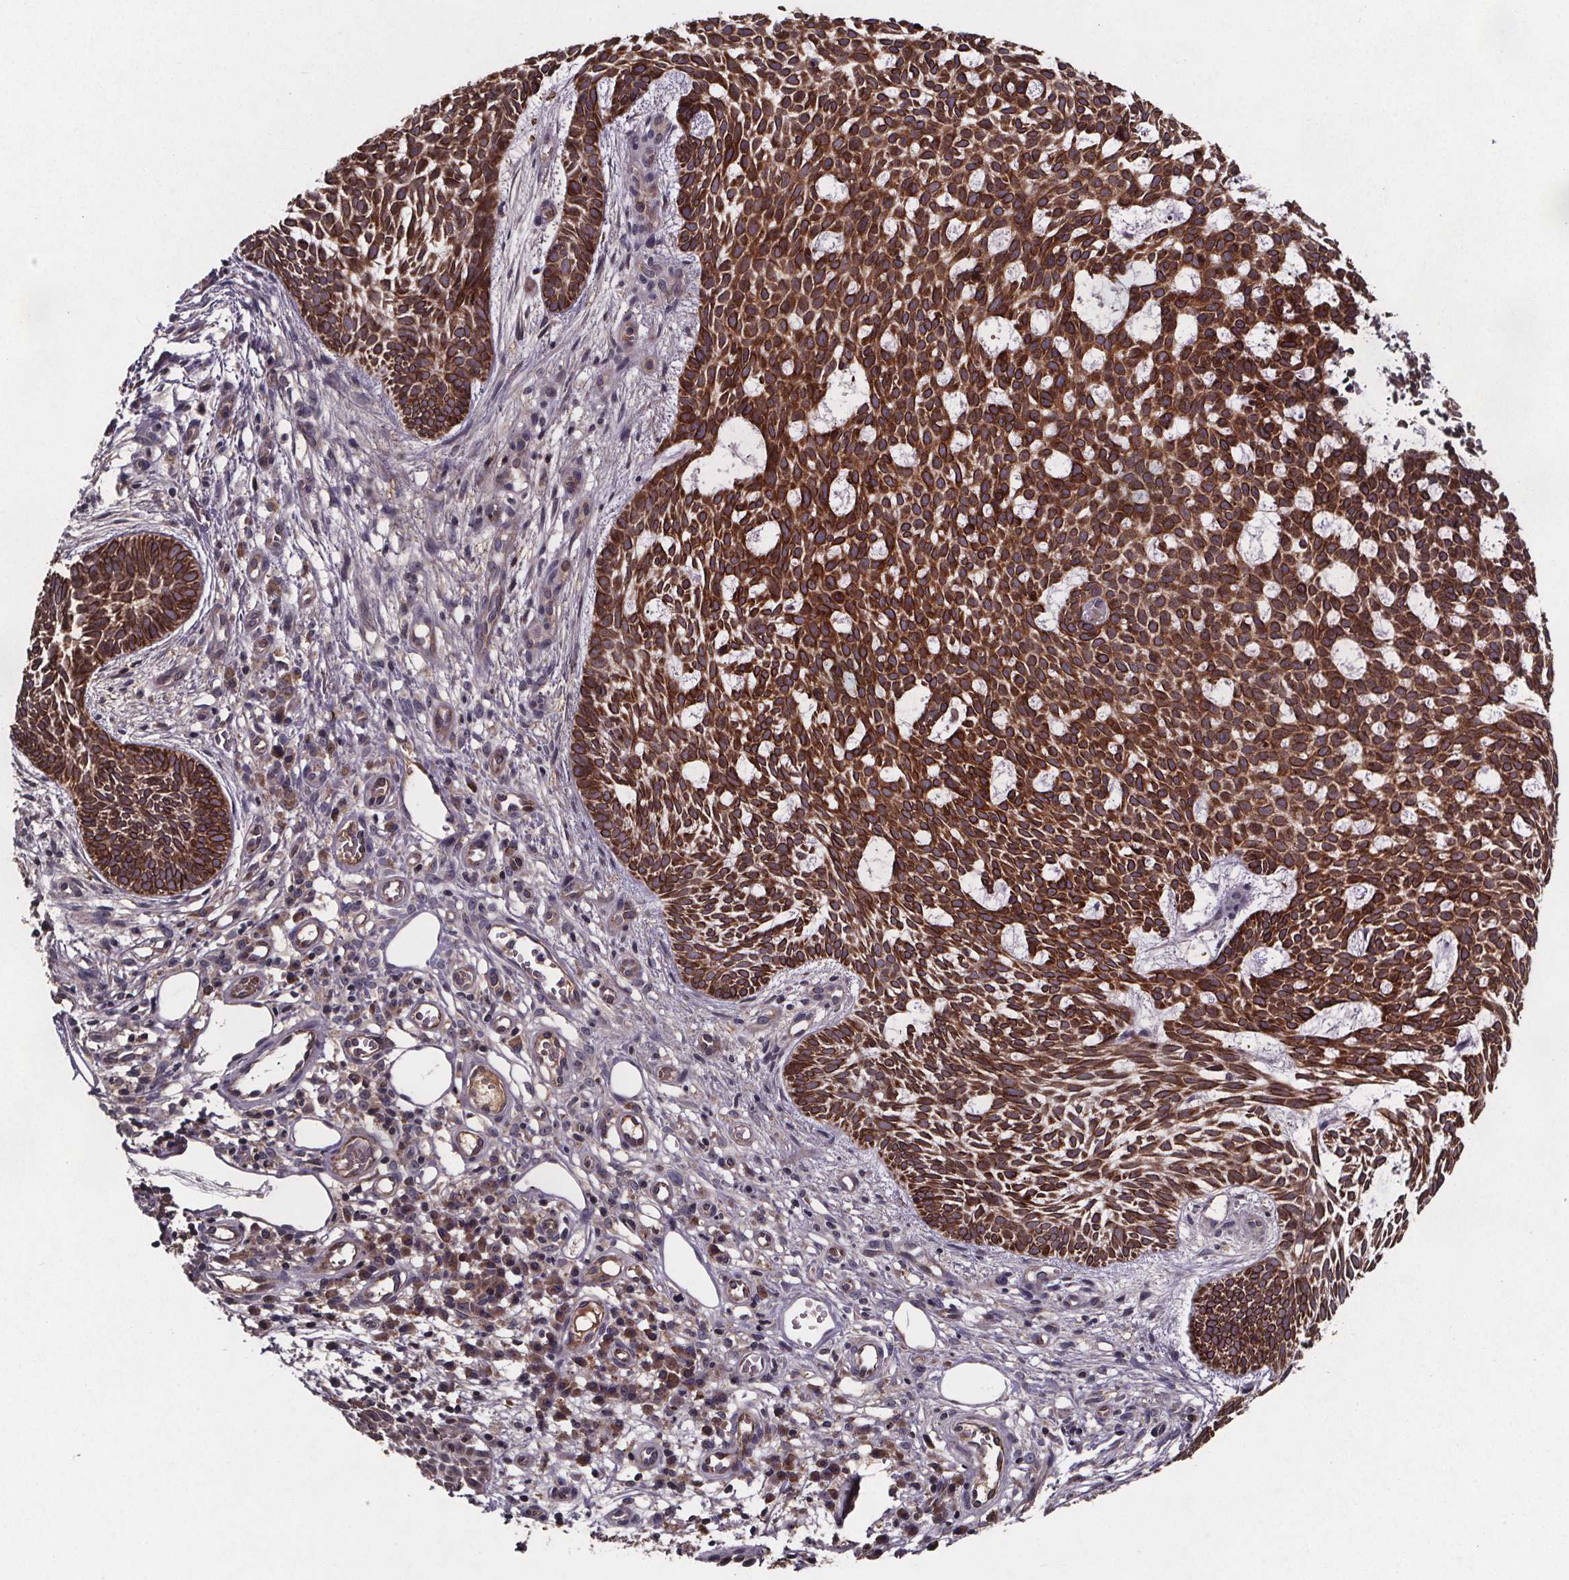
{"staining": {"intensity": "strong", "quantity": ">75%", "location": "cytoplasmic/membranous"}, "tissue": "skin cancer", "cell_type": "Tumor cells", "image_type": "cancer", "snomed": [{"axis": "morphology", "description": "Basal cell carcinoma"}, {"axis": "topography", "description": "Skin"}], "caption": "Immunohistochemical staining of skin basal cell carcinoma reveals high levels of strong cytoplasmic/membranous positivity in about >75% of tumor cells.", "gene": "FASTKD3", "patient": {"sex": "male", "age": 59}}